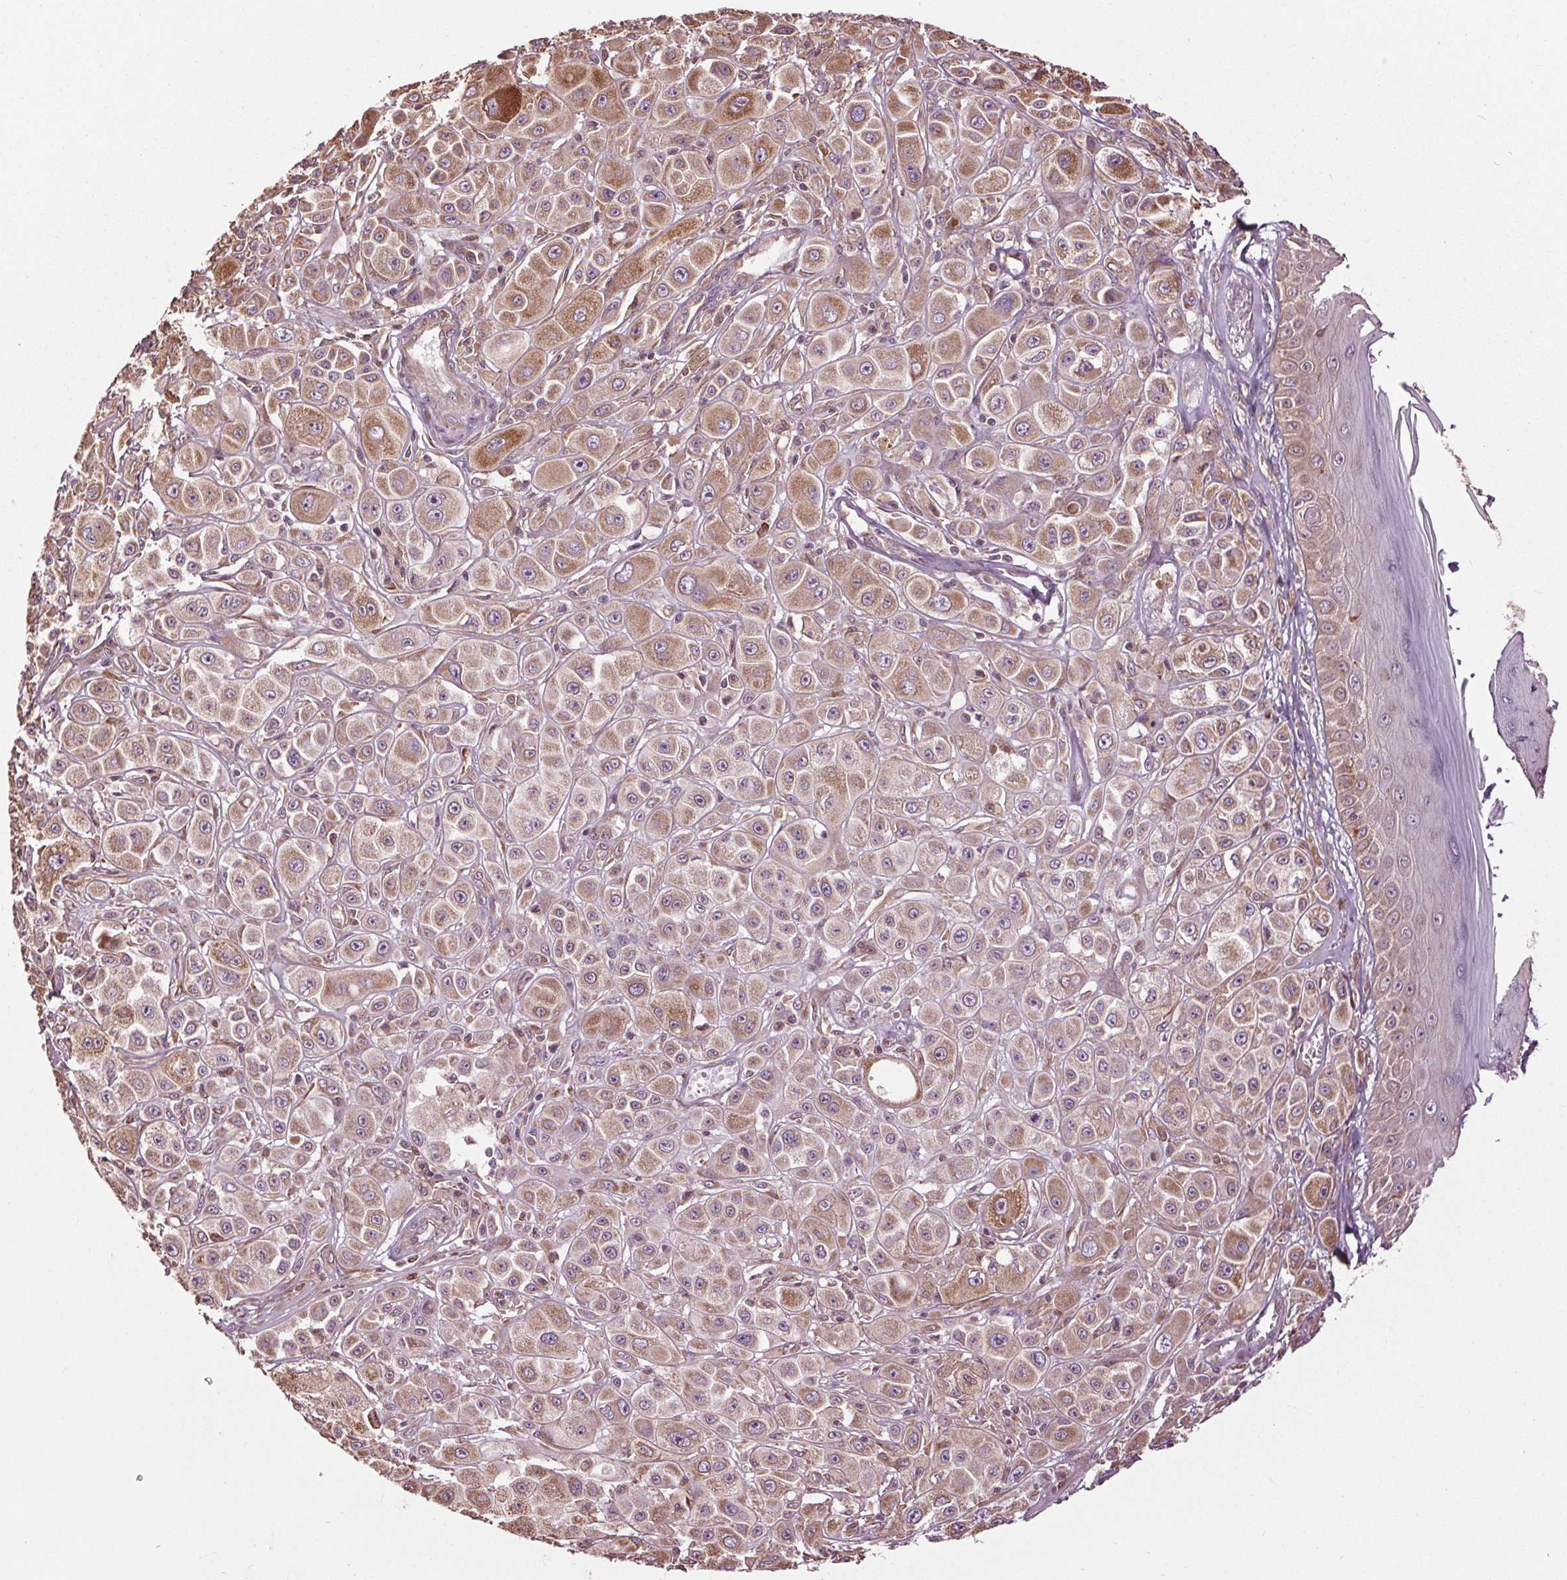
{"staining": {"intensity": "weak", "quantity": "25%-75%", "location": "cytoplasmic/membranous"}, "tissue": "melanoma", "cell_type": "Tumor cells", "image_type": "cancer", "snomed": [{"axis": "morphology", "description": "Malignant melanoma, NOS"}, {"axis": "topography", "description": "Skin"}], "caption": "Melanoma stained for a protein reveals weak cytoplasmic/membranous positivity in tumor cells.", "gene": "RNPEP", "patient": {"sex": "male", "age": 67}}